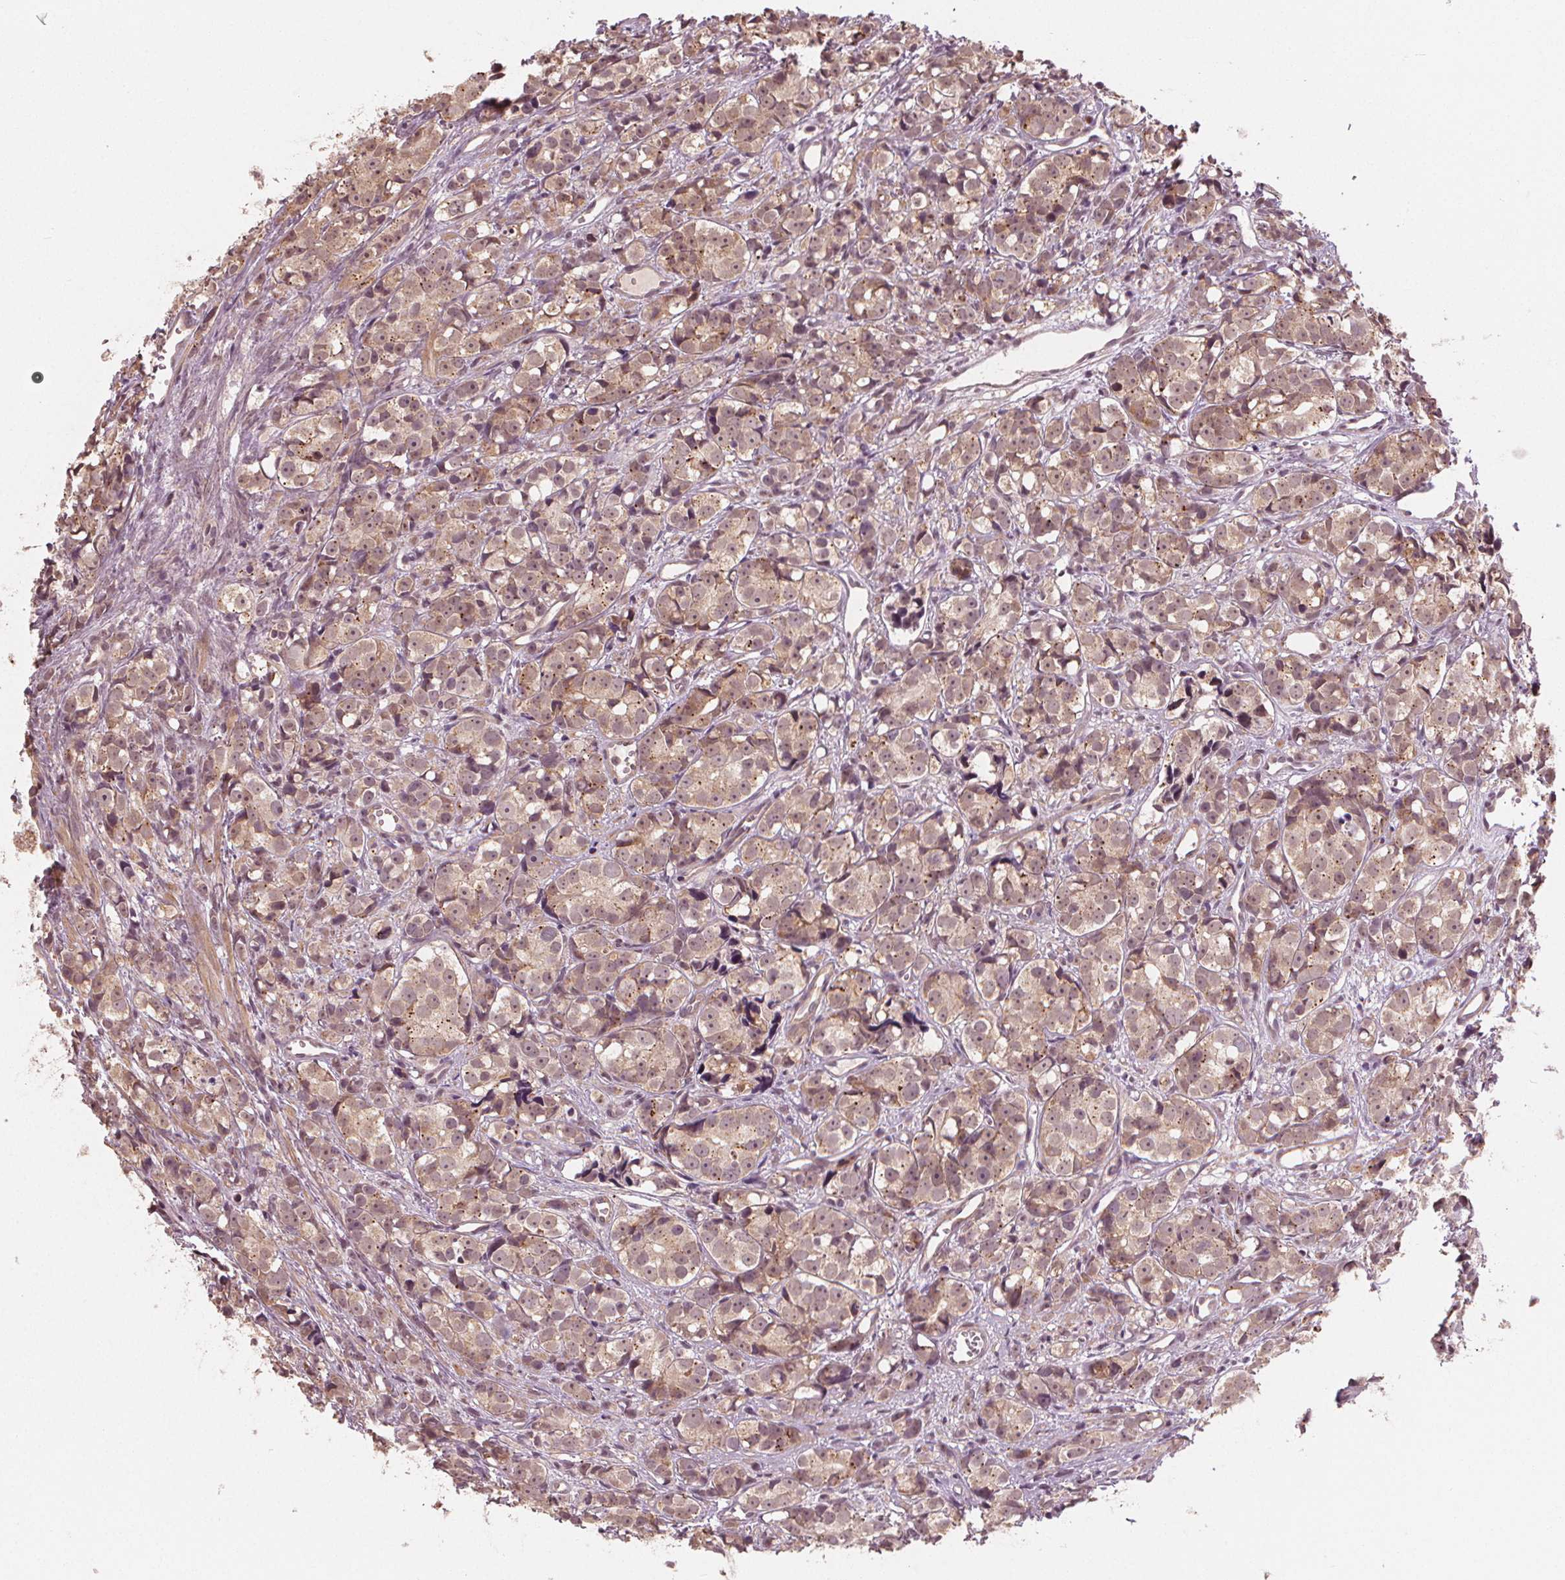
{"staining": {"intensity": "moderate", "quantity": ">75%", "location": "cytoplasmic/membranous,nuclear"}, "tissue": "prostate cancer", "cell_type": "Tumor cells", "image_type": "cancer", "snomed": [{"axis": "morphology", "description": "Adenocarcinoma, High grade"}, {"axis": "topography", "description": "Prostate"}], "caption": "Immunohistochemistry (IHC) of human prostate cancer displays medium levels of moderate cytoplasmic/membranous and nuclear positivity in approximately >75% of tumor cells. (IHC, brightfield microscopy, high magnification).", "gene": "CLBA1", "patient": {"sex": "male", "age": 77}}